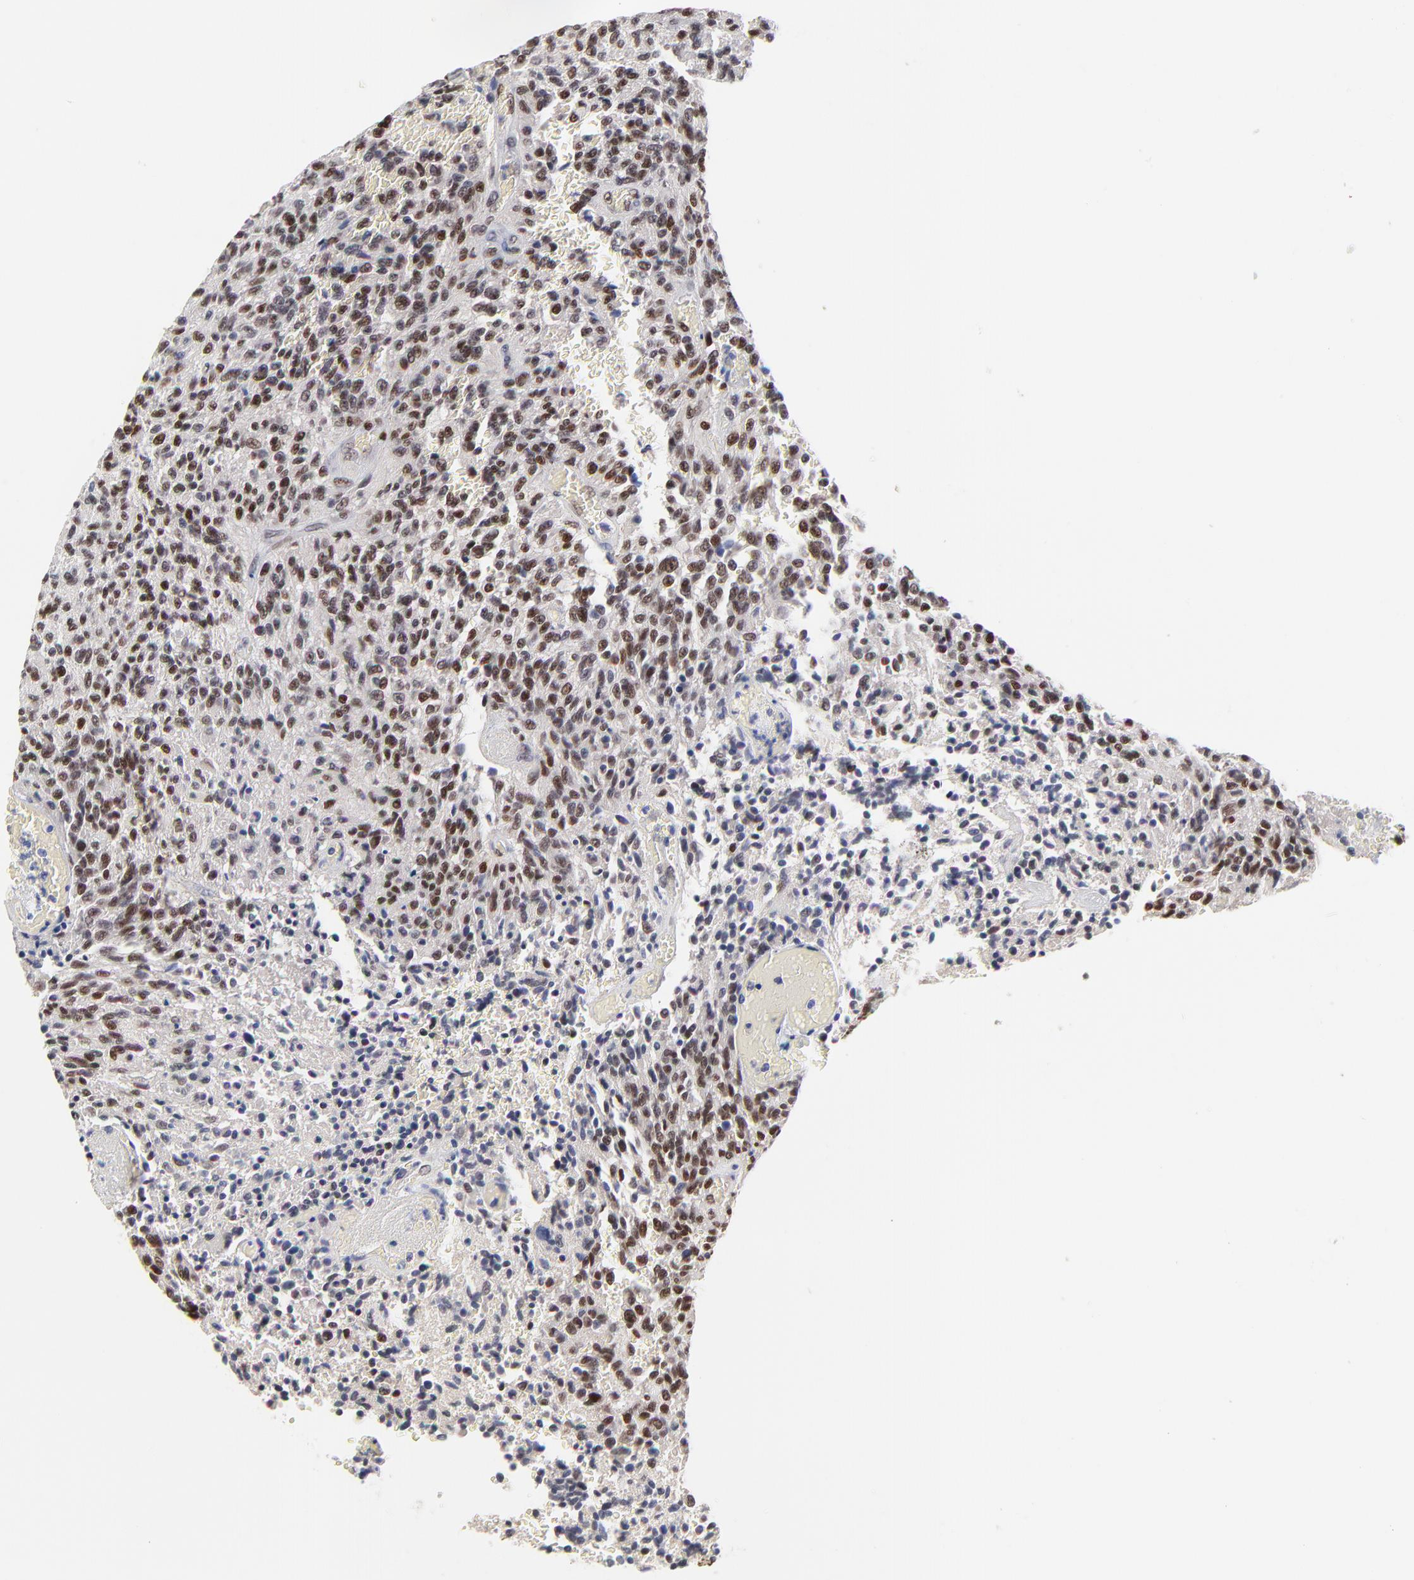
{"staining": {"intensity": "moderate", "quantity": "25%-75%", "location": "nuclear"}, "tissue": "glioma", "cell_type": "Tumor cells", "image_type": "cancer", "snomed": [{"axis": "morphology", "description": "Normal tissue, NOS"}, {"axis": "morphology", "description": "Glioma, malignant, High grade"}, {"axis": "topography", "description": "Cerebral cortex"}], "caption": "Malignant glioma (high-grade) tissue shows moderate nuclear expression in about 25%-75% of tumor cells The protein of interest is stained brown, and the nuclei are stained in blue (DAB IHC with brightfield microscopy, high magnification).", "gene": "OGFOD1", "patient": {"sex": "male", "age": 56}}